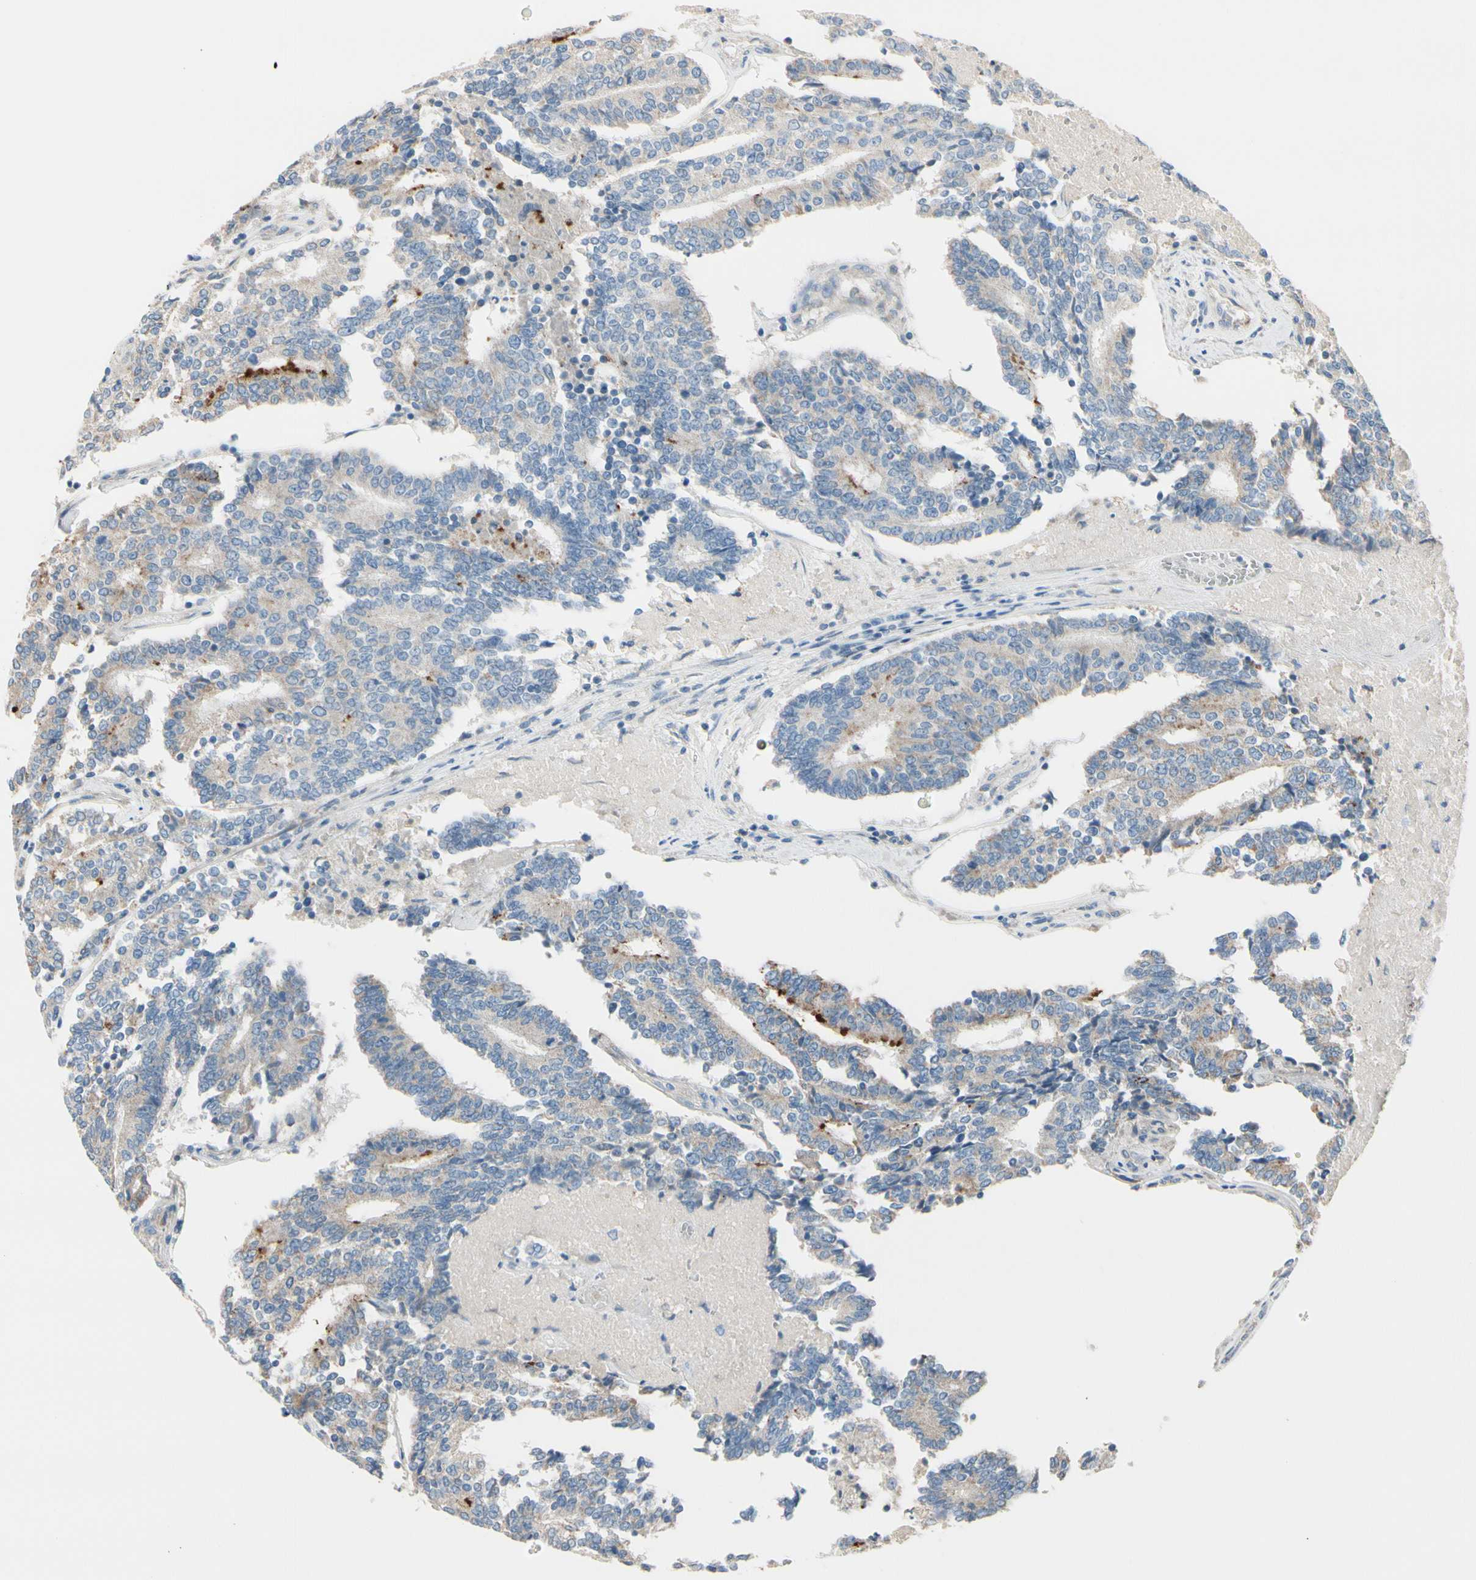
{"staining": {"intensity": "weak", "quantity": ">75%", "location": "cytoplasmic/membranous"}, "tissue": "prostate cancer", "cell_type": "Tumor cells", "image_type": "cancer", "snomed": [{"axis": "morphology", "description": "Adenocarcinoma, High grade"}, {"axis": "topography", "description": "Prostate"}], "caption": "This is a photomicrograph of immunohistochemistry (IHC) staining of prostate cancer (adenocarcinoma (high-grade)), which shows weak positivity in the cytoplasmic/membranous of tumor cells.", "gene": "EPHA3", "patient": {"sex": "male", "age": 55}}